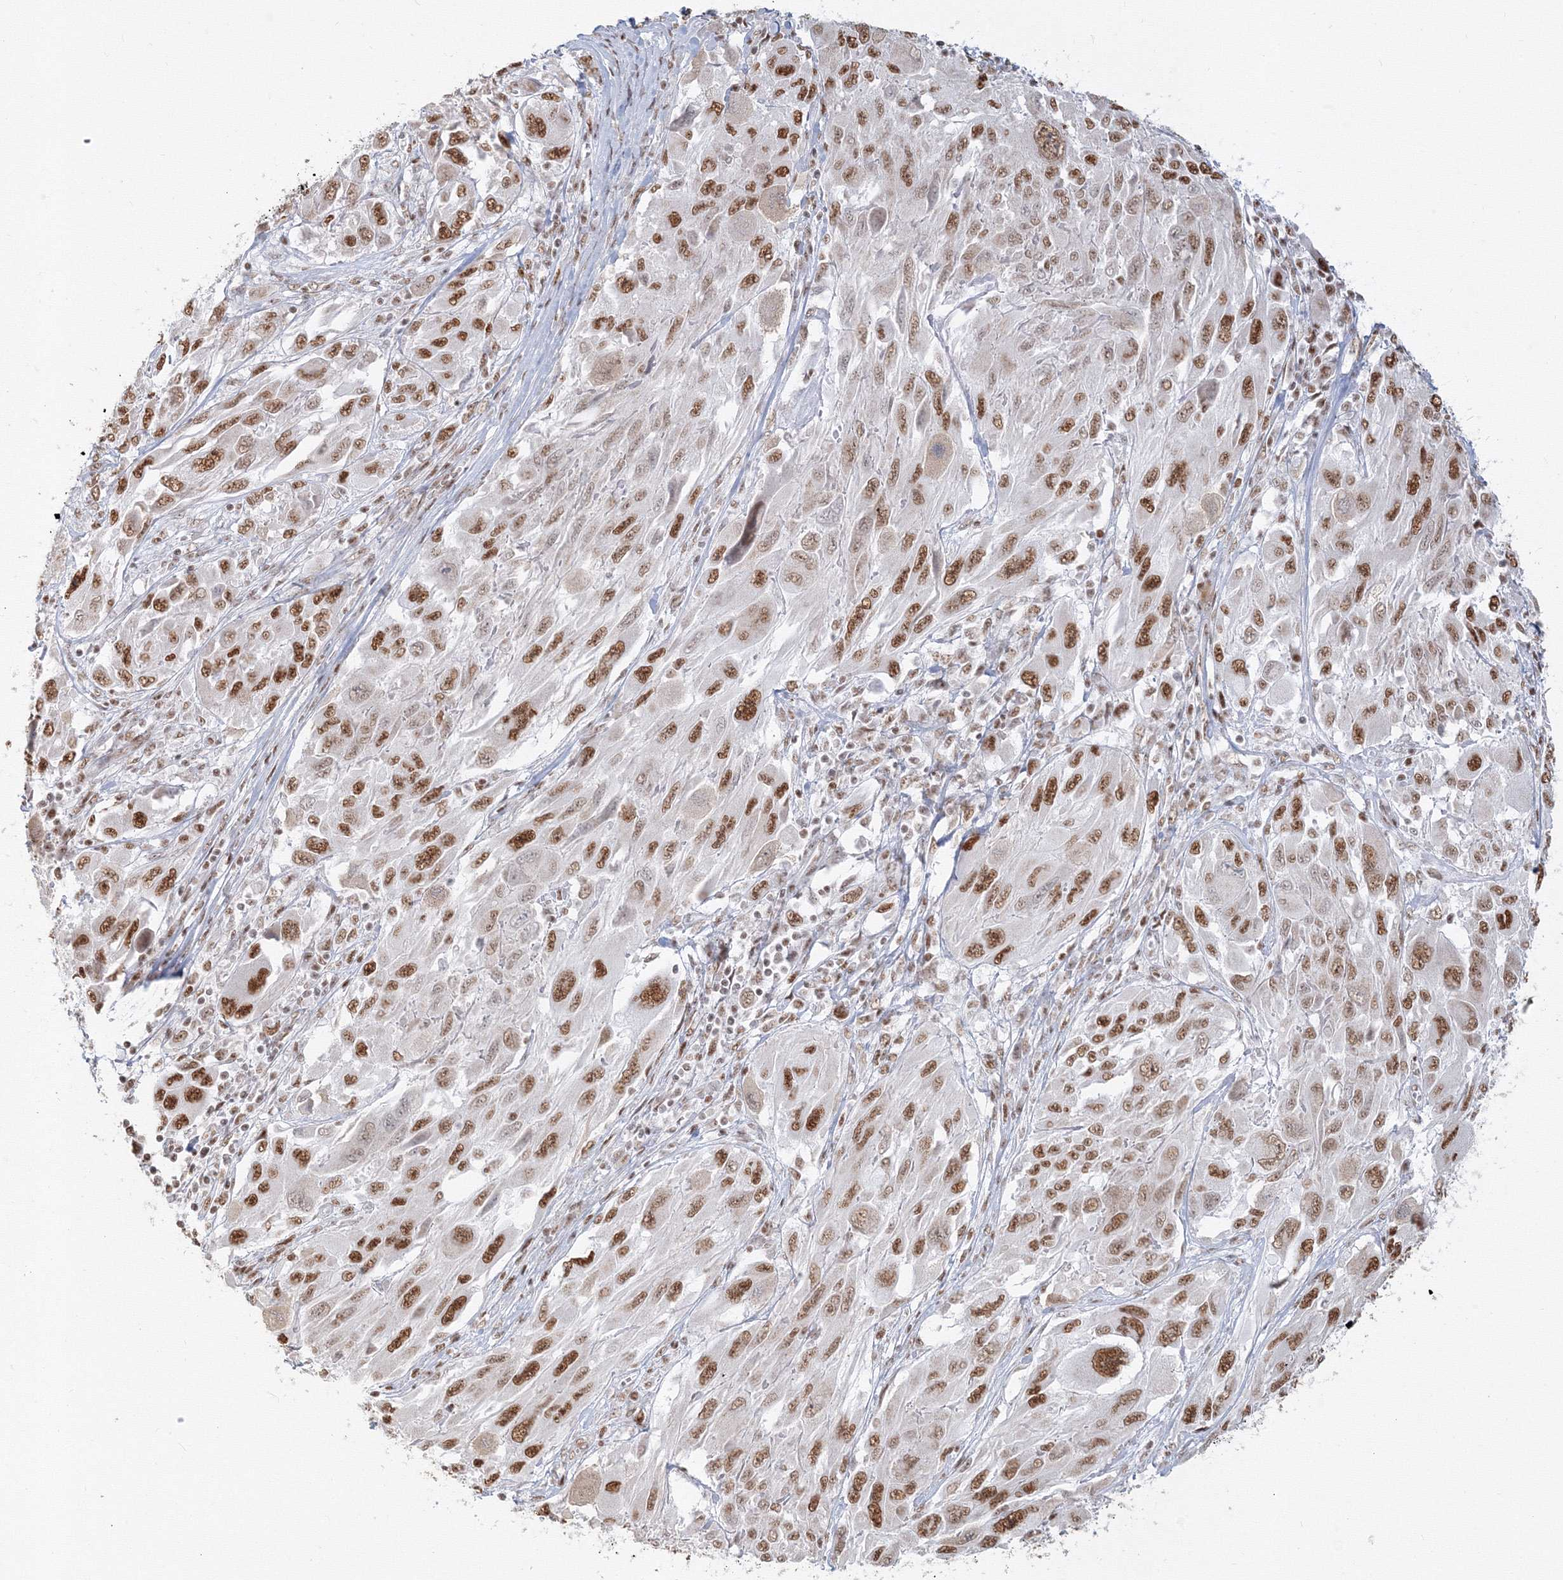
{"staining": {"intensity": "moderate", "quantity": ">75%", "location": "nuclear"}, "tissue": "melanoma", "cell_type": "Tumor cells", "image_type": "cancer", "snomed": [{"axis": "morphology", "description": "Malignant melanoma, NOS"}, {"axis": "topography", "description": "Skin"}], "caption": "A histopathology image of malignant melanoma stained for a protein demonstrates moderate nuclear brown staining in tumor cells. (IHC, brightfield microscopy, high magnification).", "gene": "PPP4R2", "patient": {"sex": "female", "age": 91}}